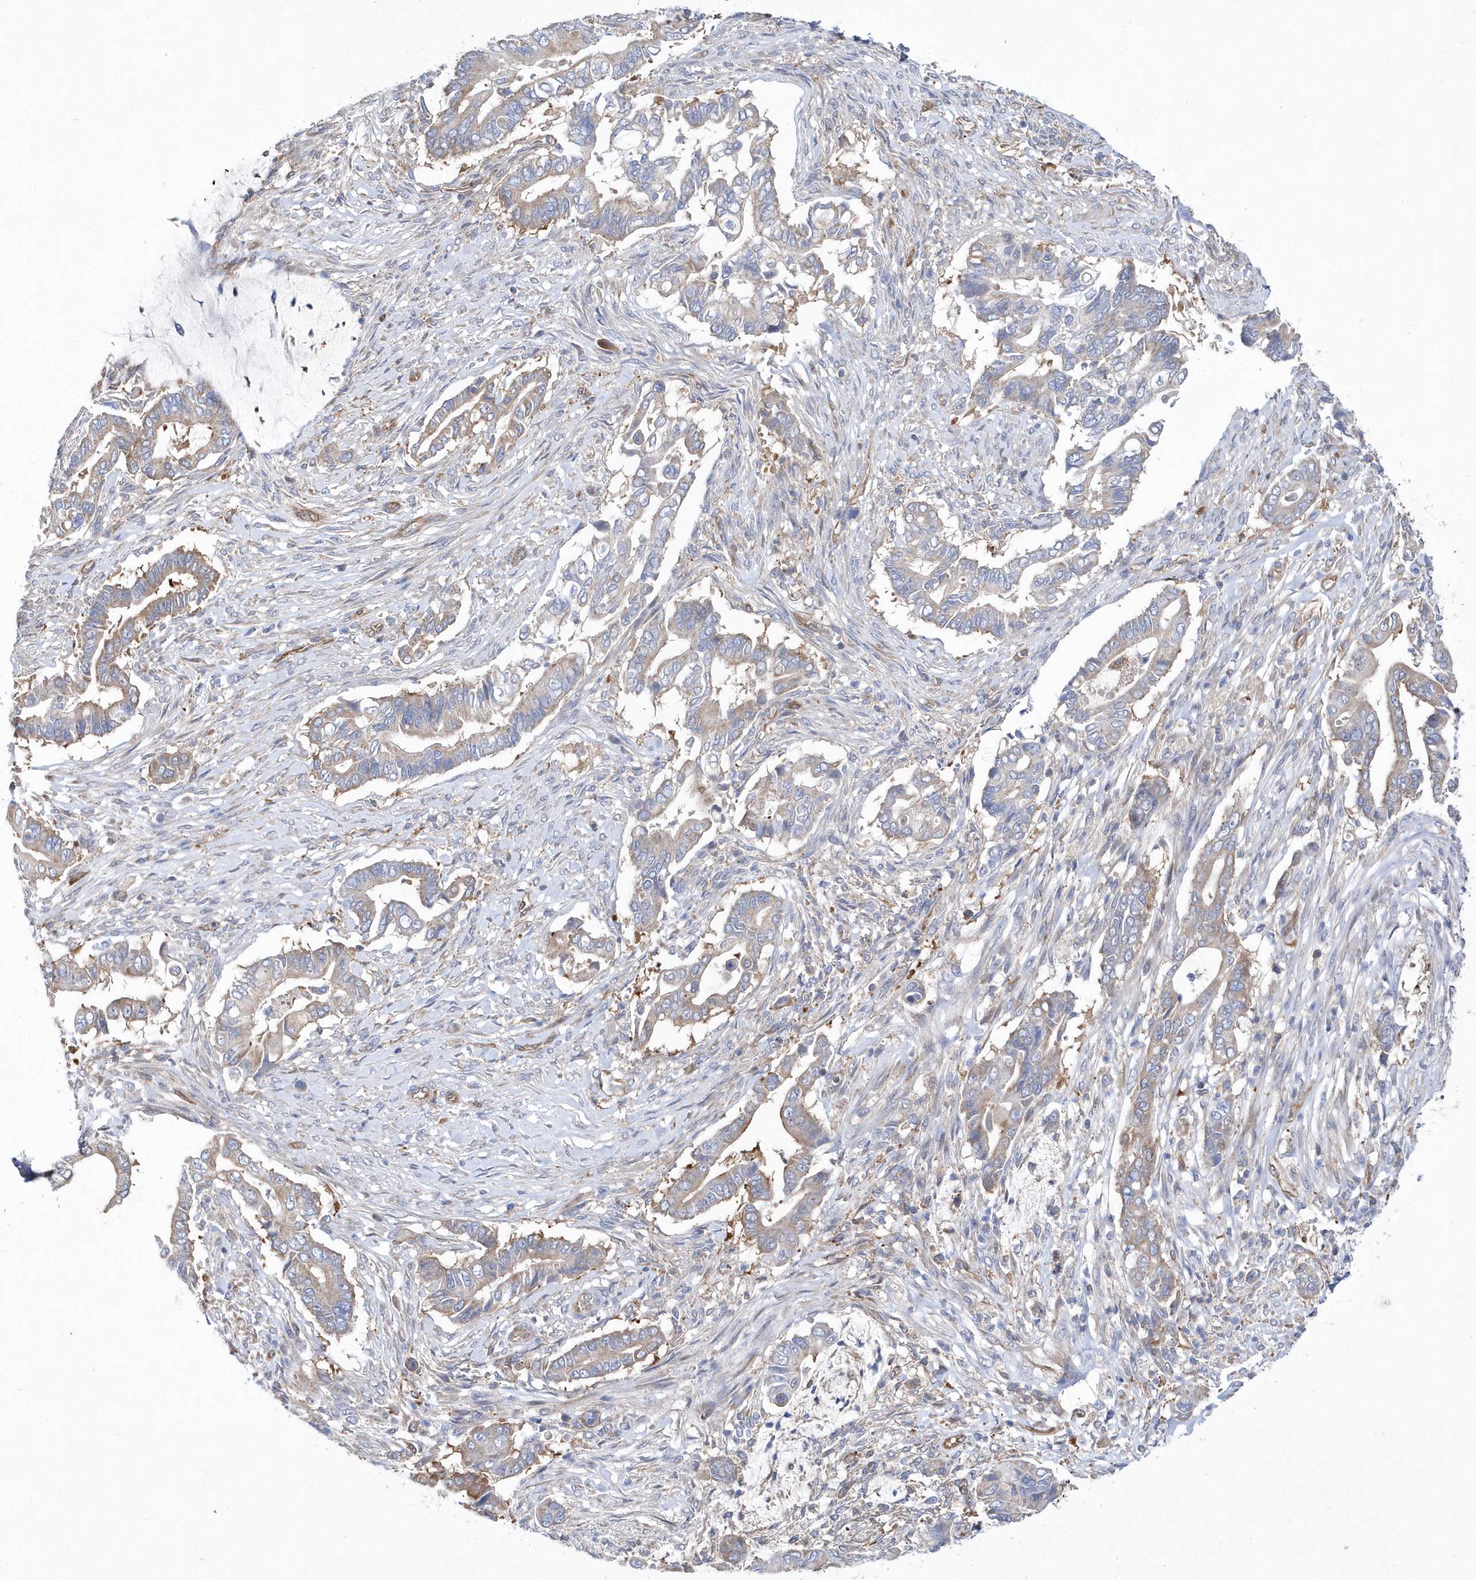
{"staining": {"intensity": "weak", "quantity": "<25%", "location": "cytoplasmic/membranous"}, "tissue": "pancreatic cancer", "cell_type": "Tumor cells", "image_type": "cancer", "snomed": [{"axis": "morphology", "description": "Adenocarcinoma, NOS"}, {"axis": "topography", "description": "Pancreas"}], "caption": "High magnification brightfield microscopy of pancreatic cancer (adenocarcinoma) stained with DAB (3,3'-diaminobenzidine) (brown) and counterstained with hematoxylin (blue): tumor cells show no significant expression. (DAB immunohistochemistry (IHC) with hematoxylin counter stain).", "gene": "JKAMP", "patient": {"sex": "male", "age": 68}}